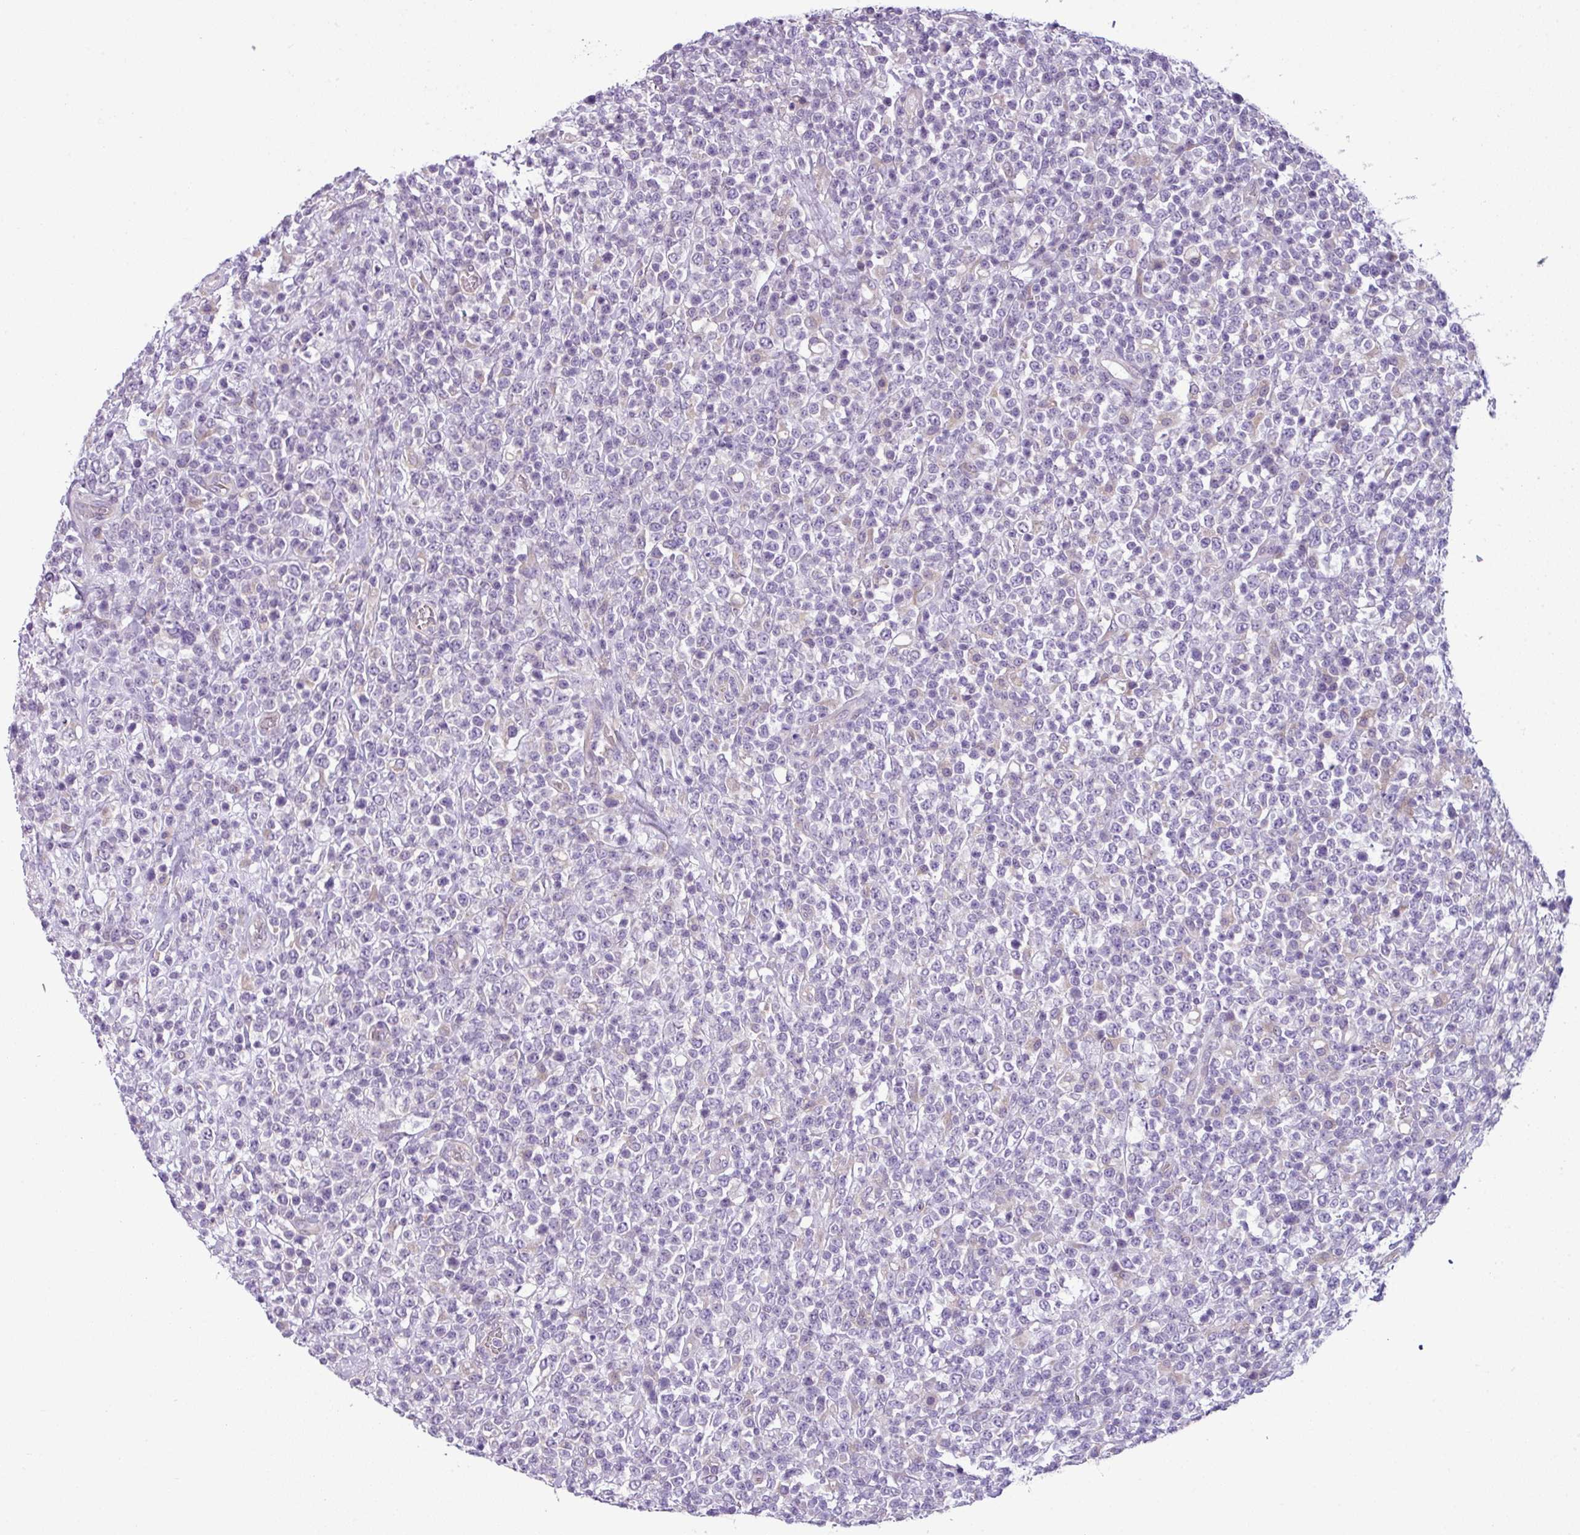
{"staining": {"intensity": "negative", "quantity": "none", "location": "none"}, "tissue": "lymphoma", "cell_type": "Tumor cells", "image_type": "cancer", "snomed": [{"axis": "morphology", "description": "Malignant lymphoma, non-Hodgkin's type, High grade"}, {"axis": "topography", "description": "Colon"}], "caption": "Photomicrograph shows no significant protein staining in tumor cells of lymphoma.", "gene": "TOR1AIP2", "patient": {"sex": "female", "age": 53}}